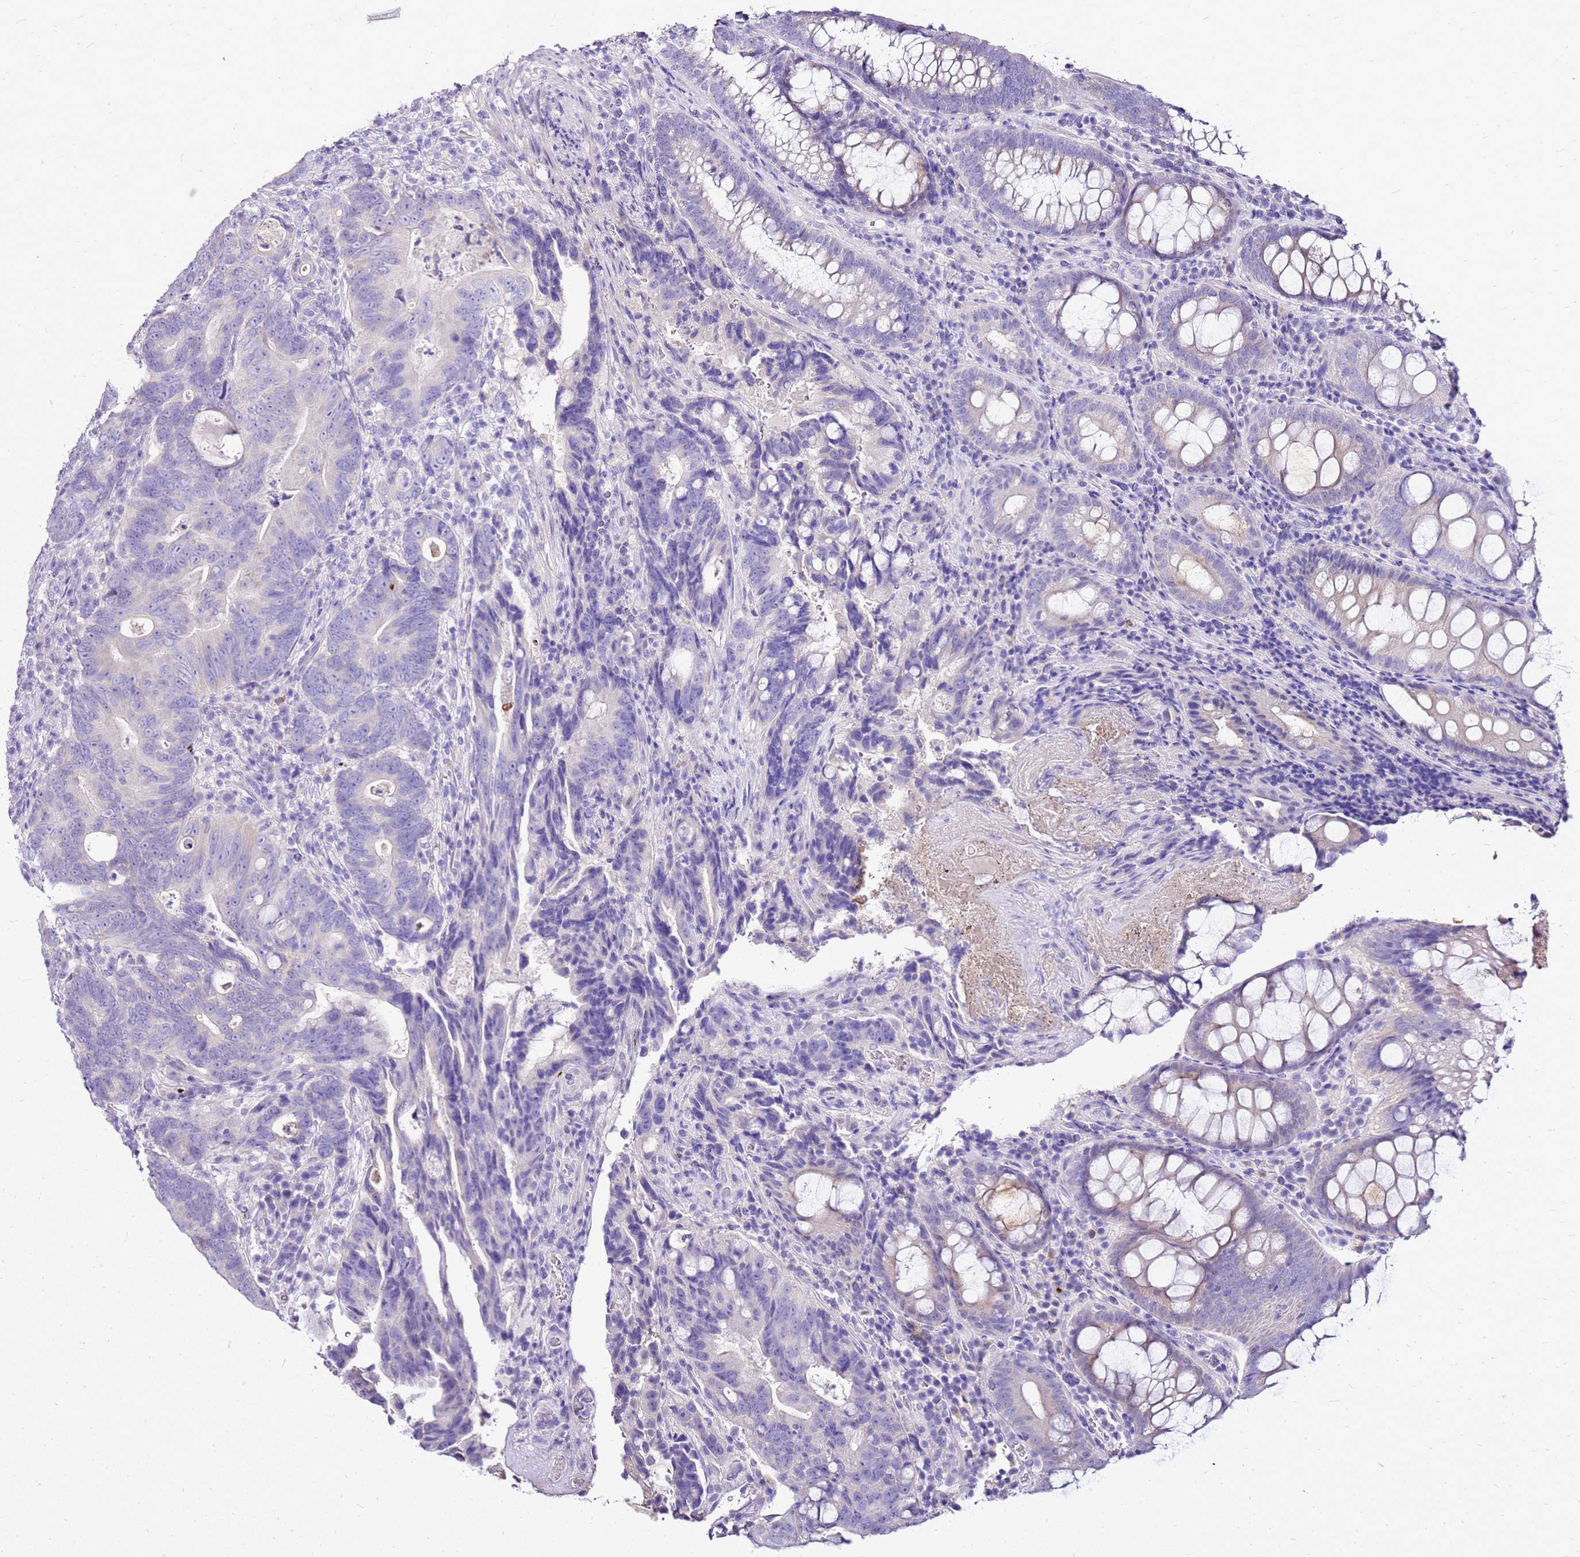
{"staining": {"intensity": "negative", "quantity": "none", "location": "none"}, "tissue": "colorectal cancer", "cell_type": "Tumor cells", "image_type": "cancer", "snomed": [{"axis": "morphology", "description": "Adenocarcinoma, NOS"}, {"axis": "topography", "description": "Colon"}], "caption": "There is no significant expression in tumor cells of colorectal adenocarcinoma.", "gene": "DCDC2B", "patient": {"sex": "female", "age": 82}}